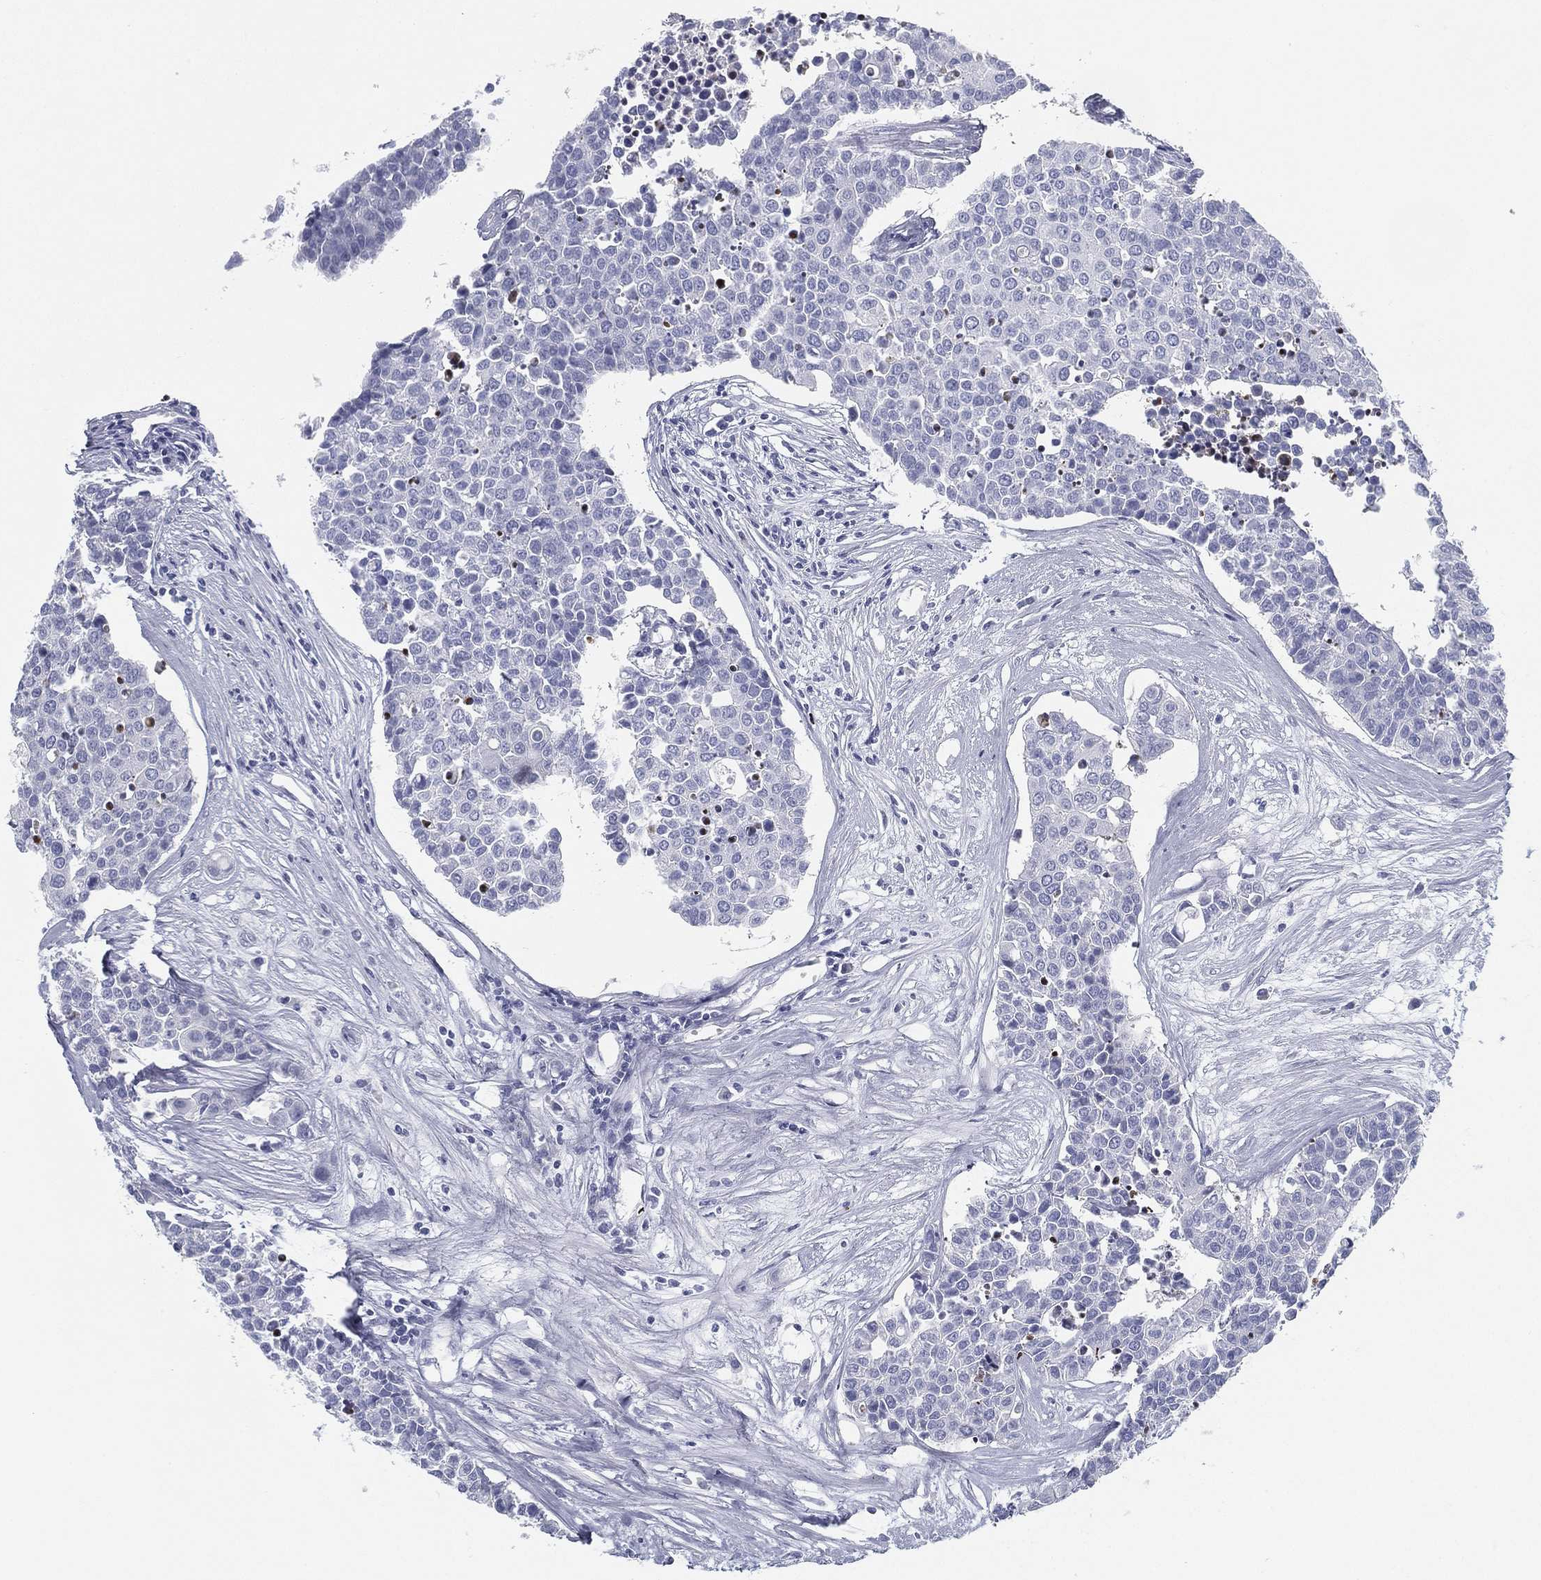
{"staining": {"intensity": "negative", "quantity": "none", "location": "none"}, "tissue": "carcinoid", "cell_type": "Tumor cells", "image_type": "cancer", "snomed": [{"axis": "morphology", "description": "Carcinoid, malignant, NOS"}, {"axis": "topography", "description": "Colon"}], "caption": "Immunohistochemistry (IHC) image of neoplastic tissue: human malignant carcinoid stained with DAB (3,3'-diaminobenzidine) demonstrates no significant protein staining in tumor cells.", "gene": "SPPL2C", "patient": {"sex": "male", "age": 81}}